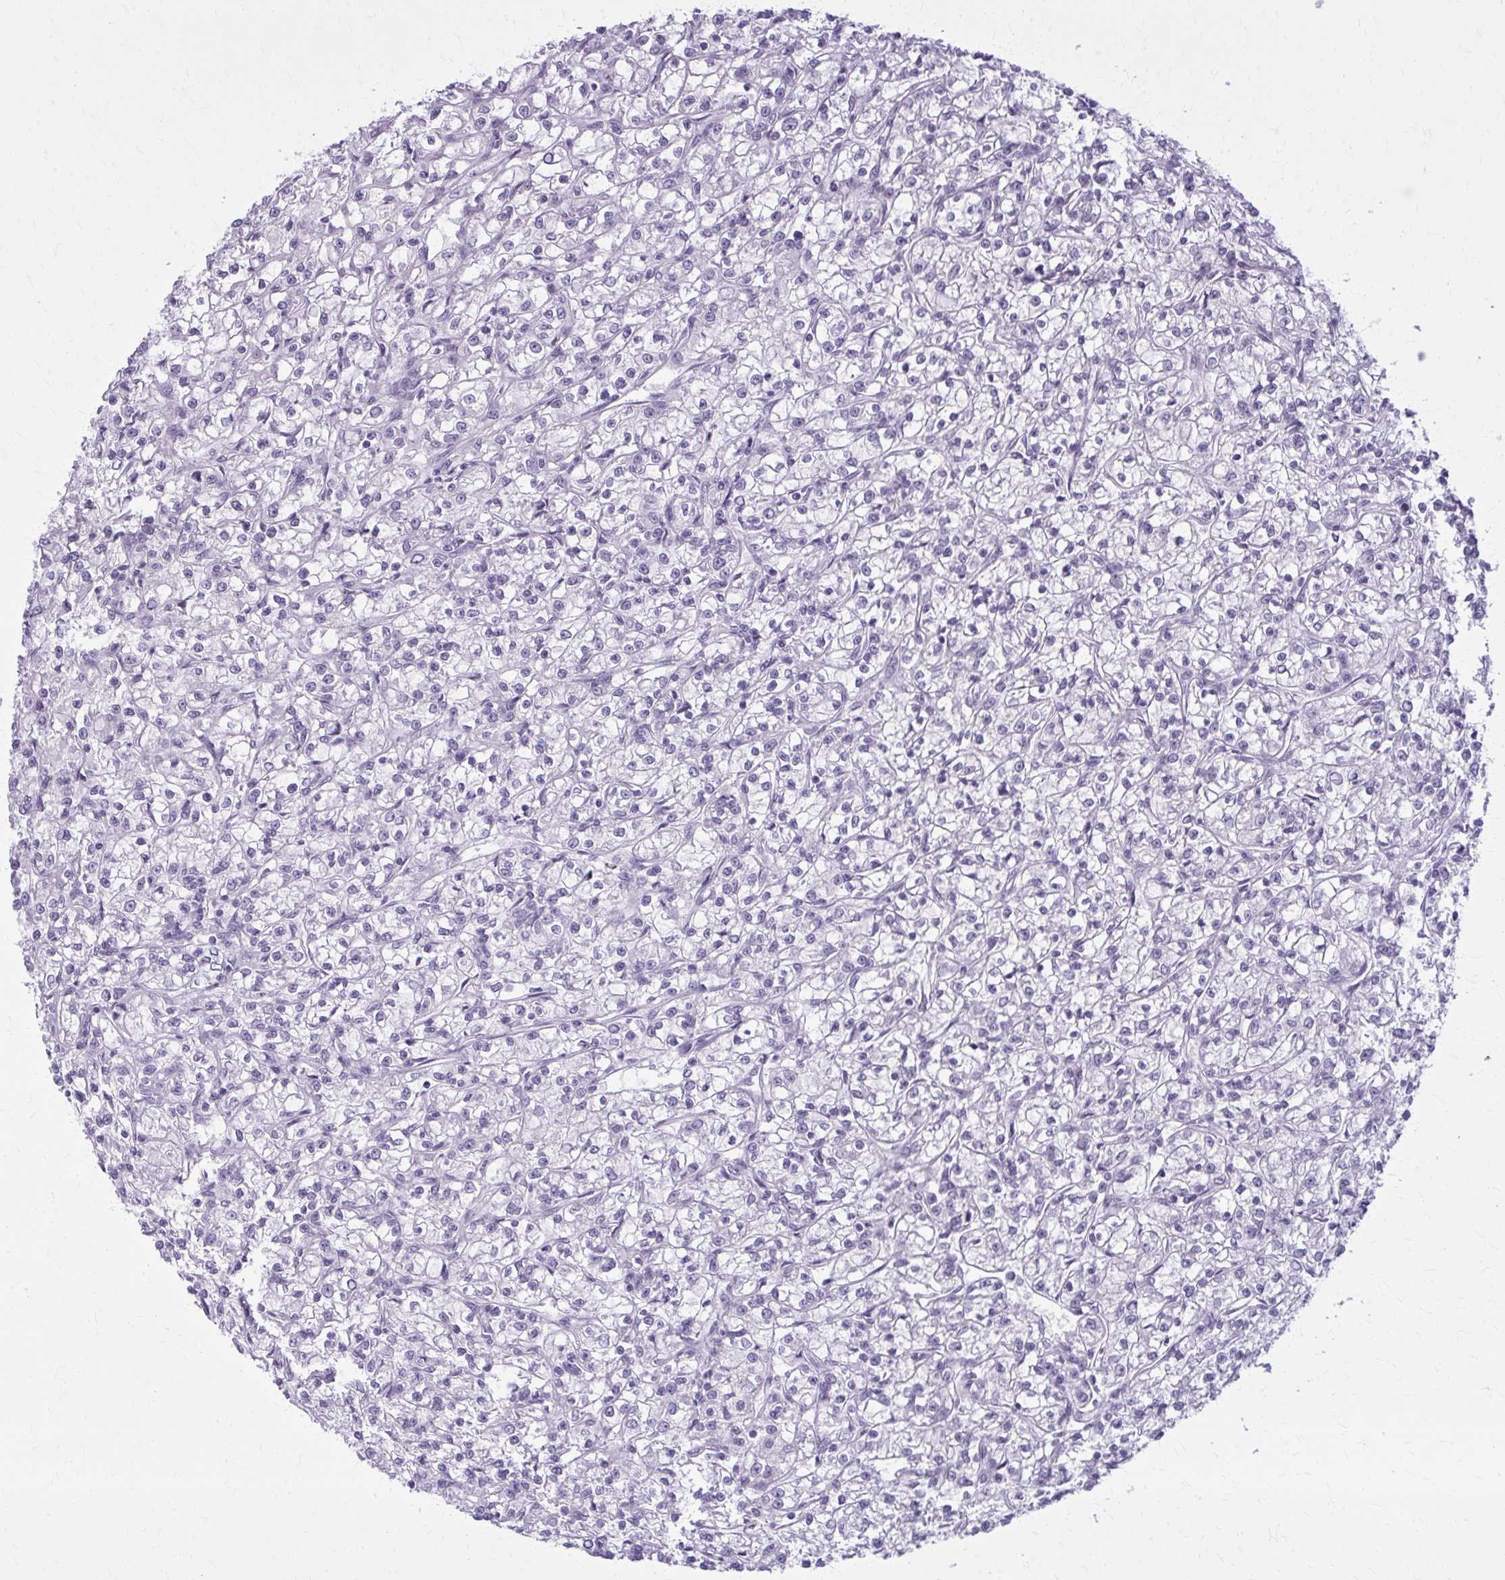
{"staining": {"intensity": "negative", "quantity": "none", "location": "none"}, "tissue": "renal cancer", "cell_type": "Tumor cells", "image_type": "cancer", "snomed": [{"axis": "morphology", "description": "Adenocarcinoma, NOS"}, {"axis": "topography", "description": "Kidney"}], "caption": "Renal cancer stained for a protein using immunohistochemistry (IHC) shows no expression tumor cells.", "gene": "CARD9", "patient": {"sex": "female", "age": 59}}